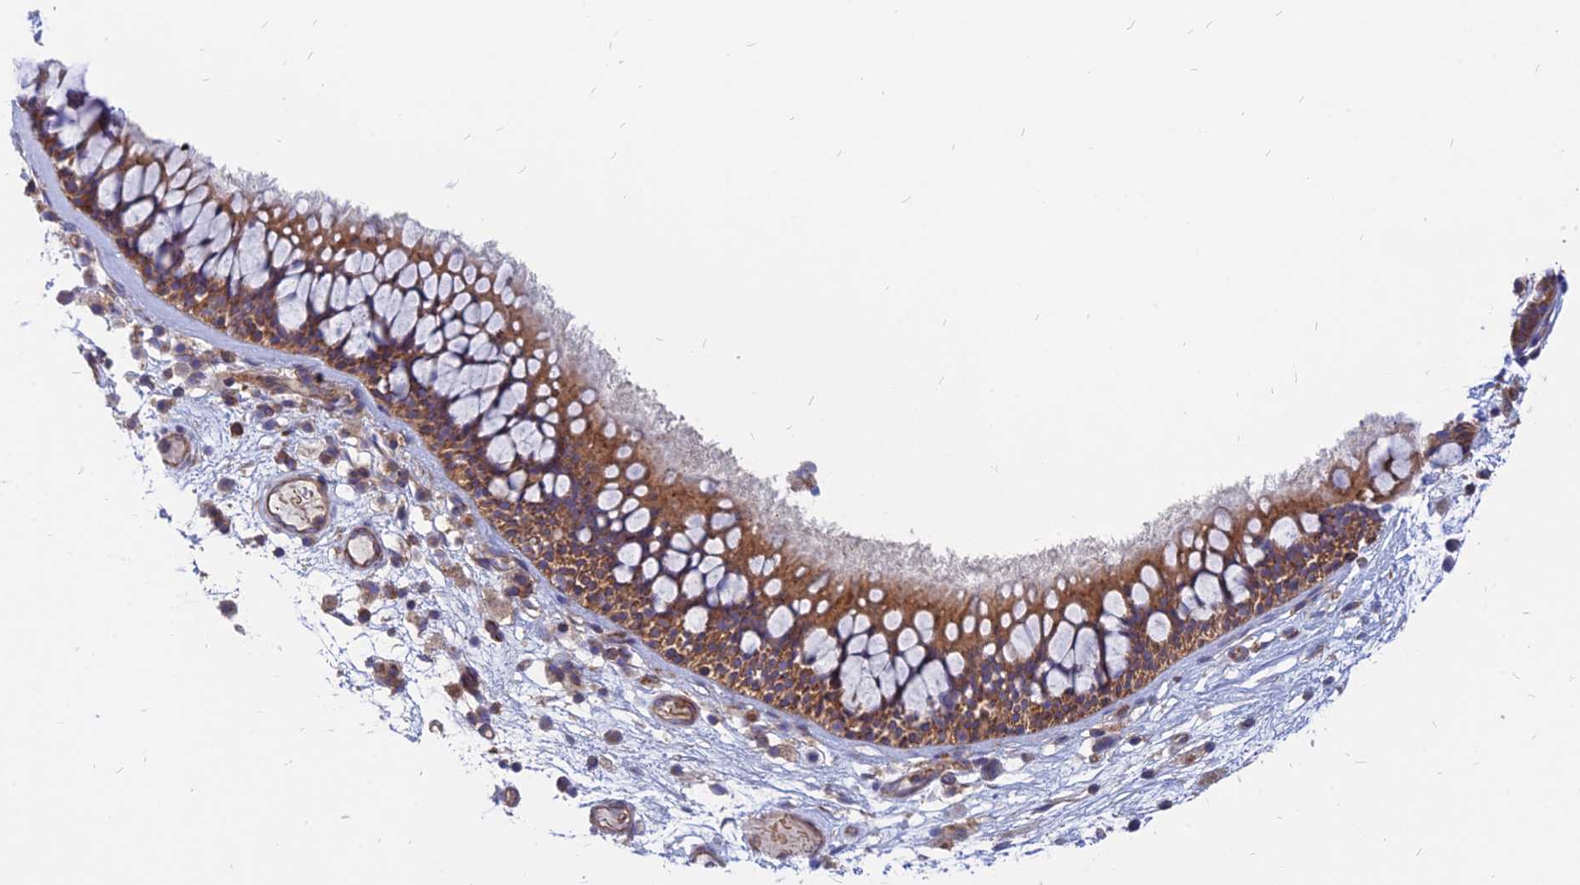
{"staining": {"intensity": "moderate", "quantity": "25%-75%", "location": "cytoplasmic/membranous"}, "tissue": "nasopharynx", "cell_type": "Respiratory epithelial cells", "image_type": "normal", "snomed": [{"axis": "morphology", "description": "Normal tissue, NOS"}, {"axis": "morphology", "description": "Inflammation, NOS"}, {"axis": "morphology", "description": "Malignant melanoma, Metastatic site"}, {"axis": "topography", "description": "Nasopharynx"}], "caption": "IHC of unremarkable human nasopharynx displays medium levels of moderate cytoplasmic/membranous expression in approximately 25%-75% of respiratory epithelial cells.", "gene": "PHKA2", "patient": {"sex": "male", "age": 70}}